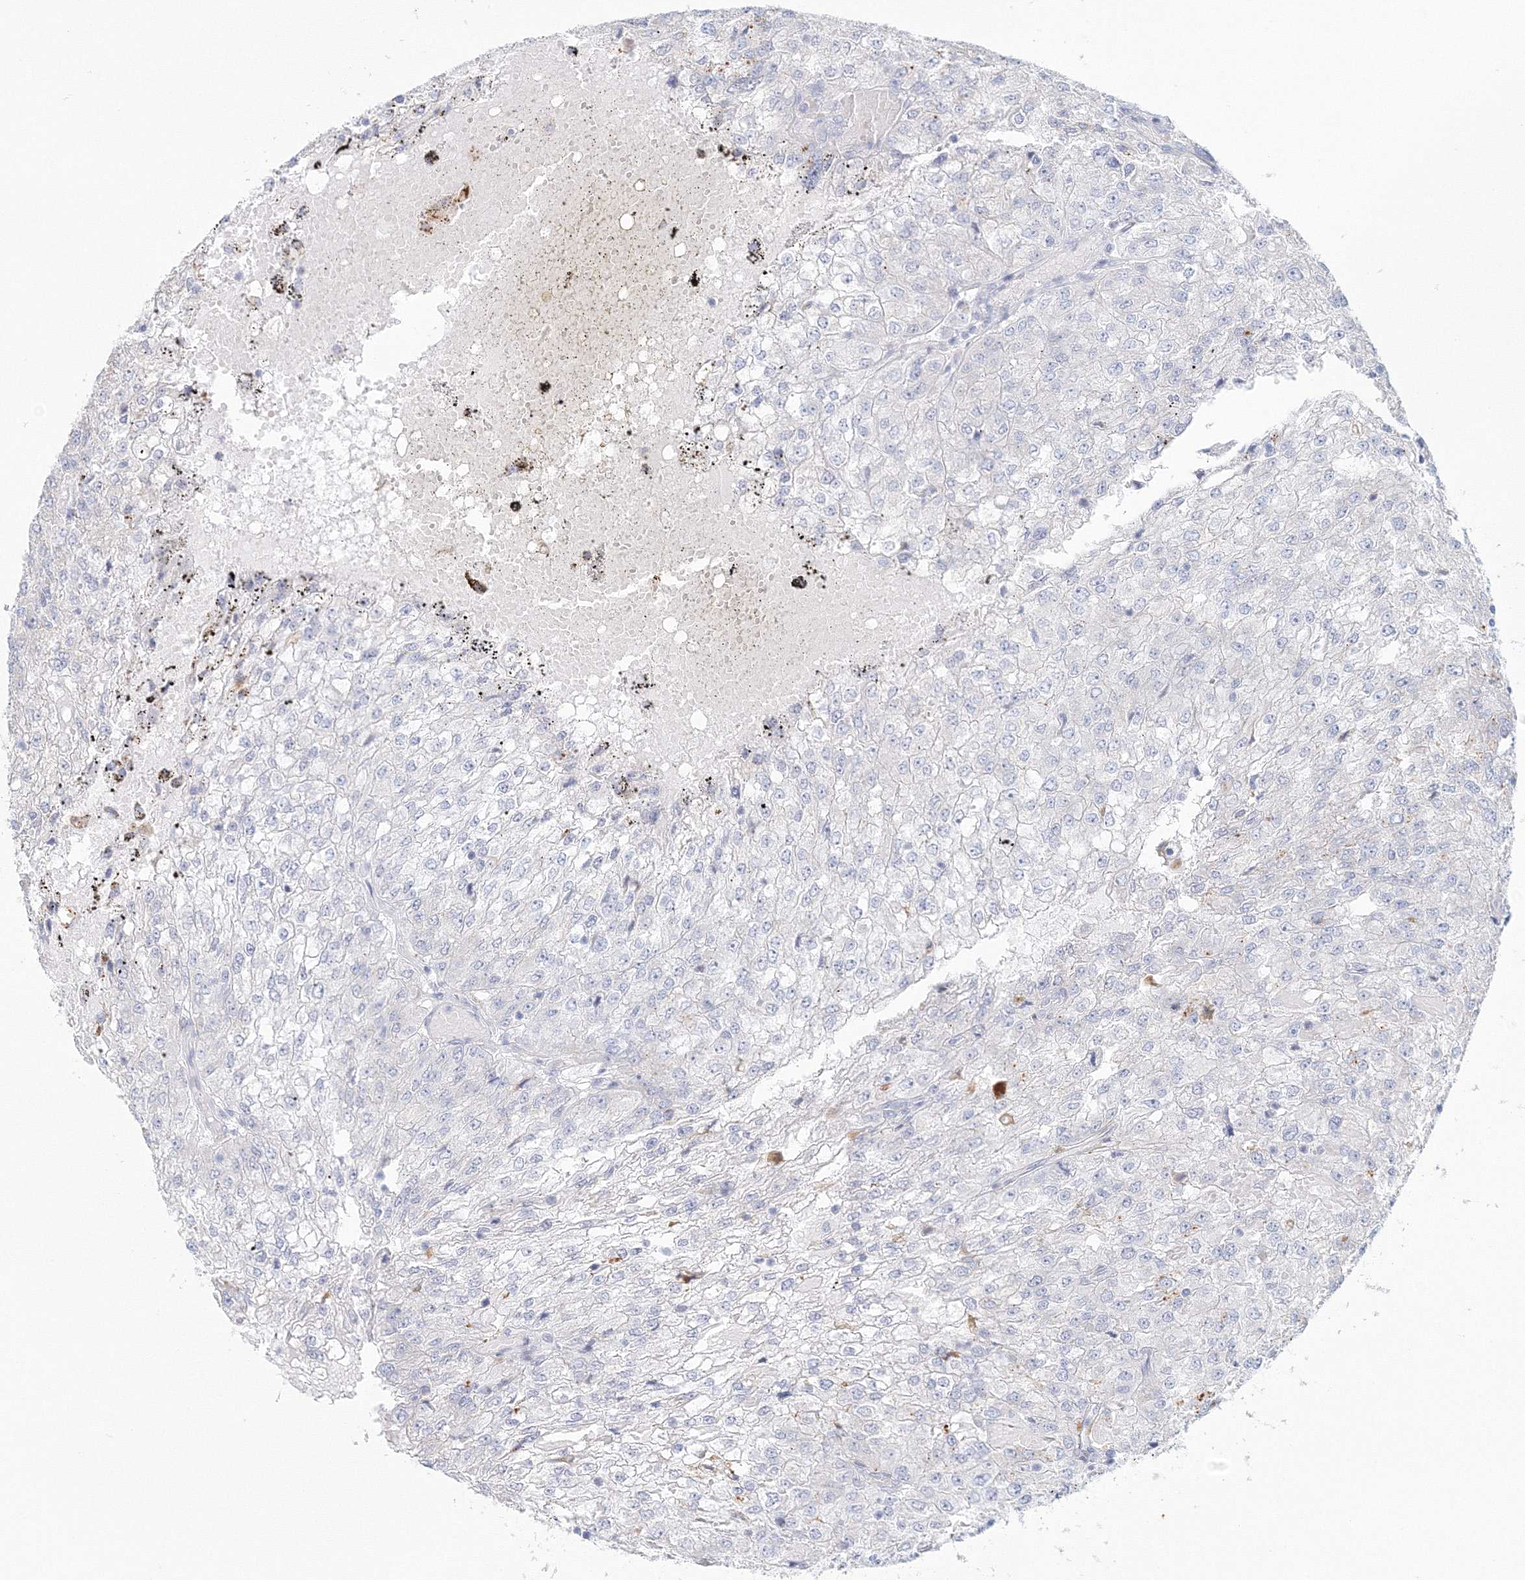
{"staining": {"intensity": "weak", "quantity": "<25%", "location": "cytoplasmic/membranous"}, "tissue": "renal cancer", "cell_type": "Tumor cells", "image_type": "cancer", "snomed": [{"axis": "morphology", "description": "Adenocarcinoma, NOS"}, {"axis": "topography", "description": "Kidney"}], "caption": "A high-resolution photomicrograph shows immunohistochemistry (IHC) staining of renal cancer (adenocarcinoma), which exhibits no significant positivity in tumor cells.", "gene": "VSIG1", "patient": {"sex": "female", "age": 54}}